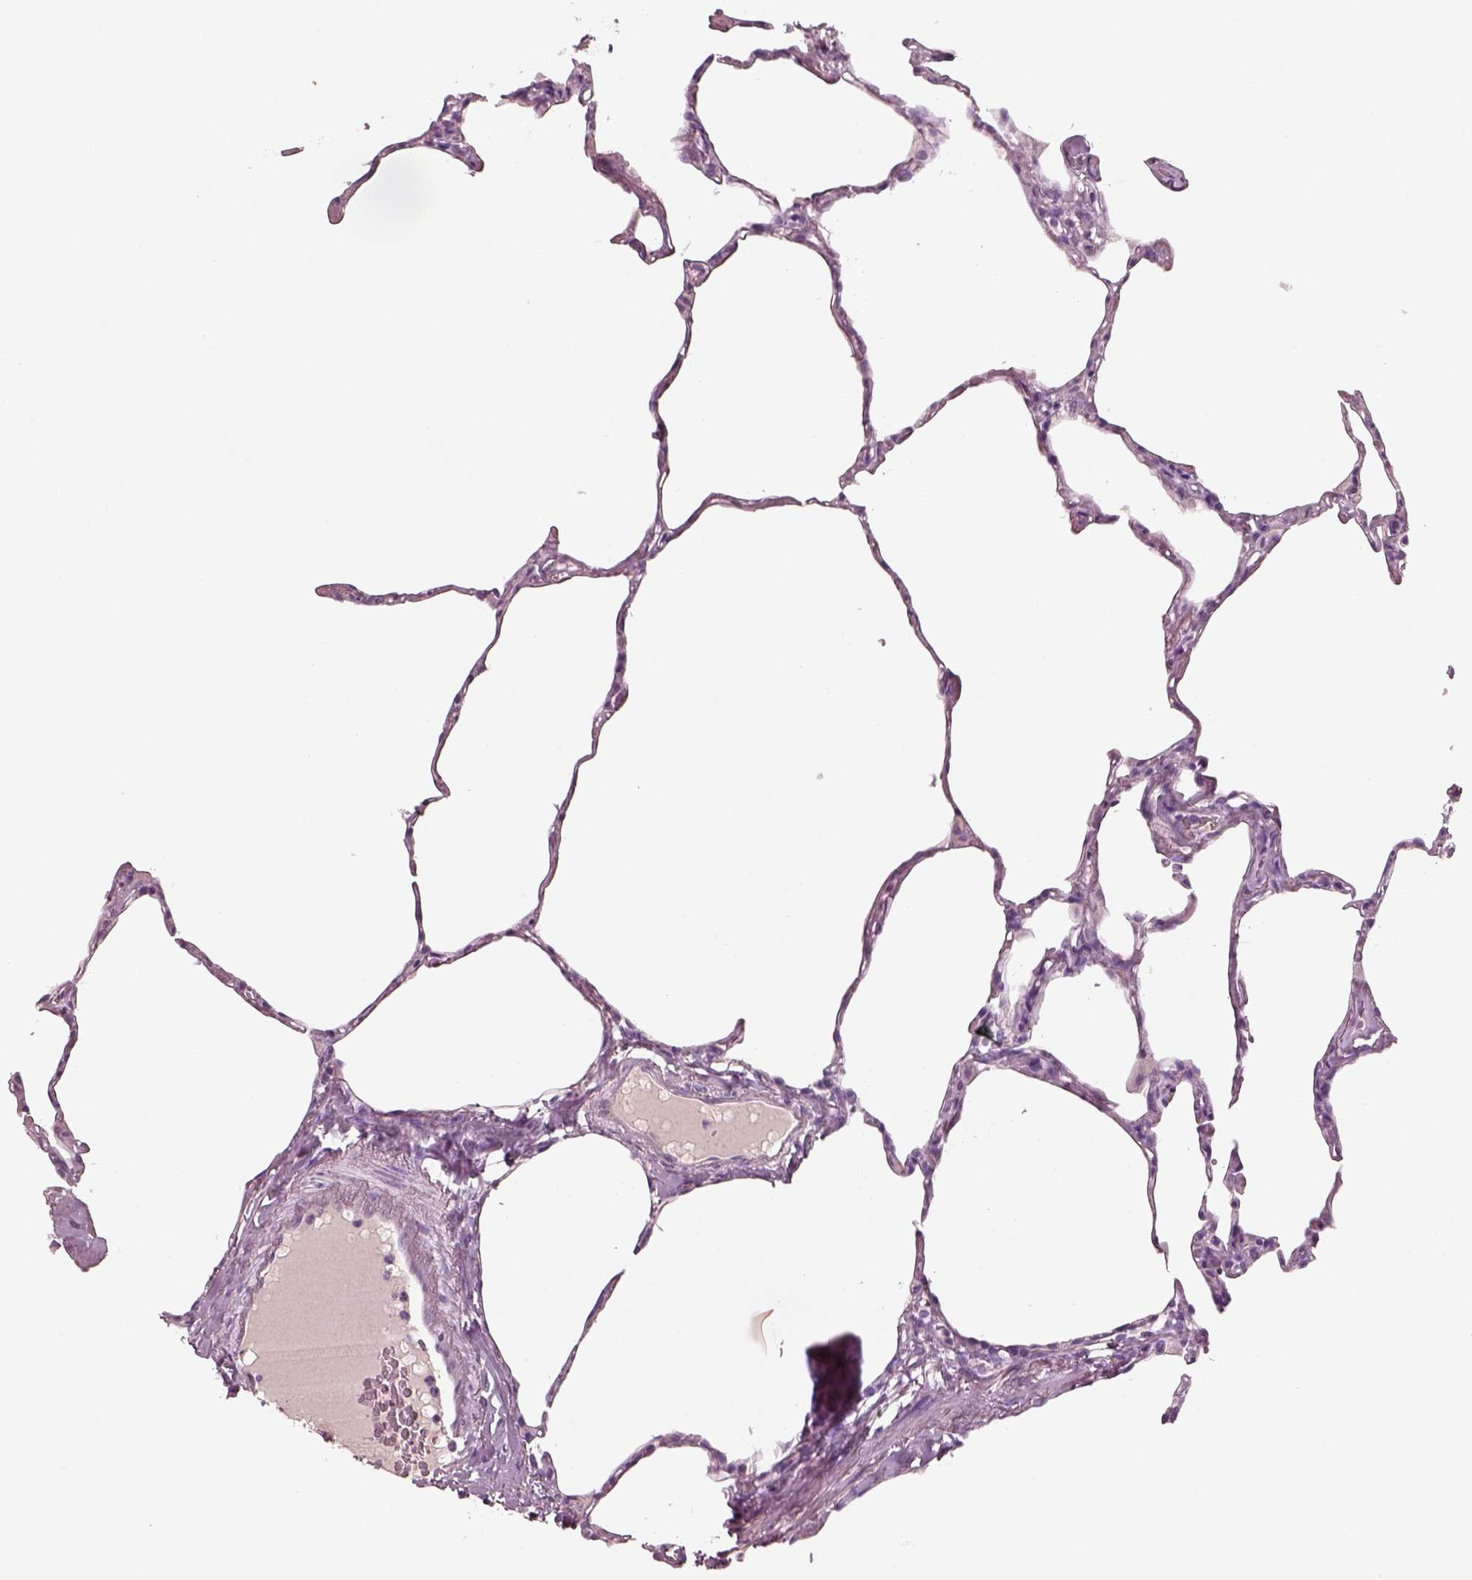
{"staining": {"intensity": "negative", "quantity": "none", "location": "none"}, "tissue": "lung", "cell_type": "Alveolar cells", "image_type": "normal", "snomed": [{"axis": "morphology", "description": "Normal tissue, NOS"}, {"axis": "topography", "description": "Lung"}], "caption": "The immunohistochemistry (IHC) photomicrograph has no significant positivity in alveolar cells of lung. (DAB IHC with hematoxylin counter stain).", "gene": "IGLL1", "patient": {"sex": "male", "age": 65}}